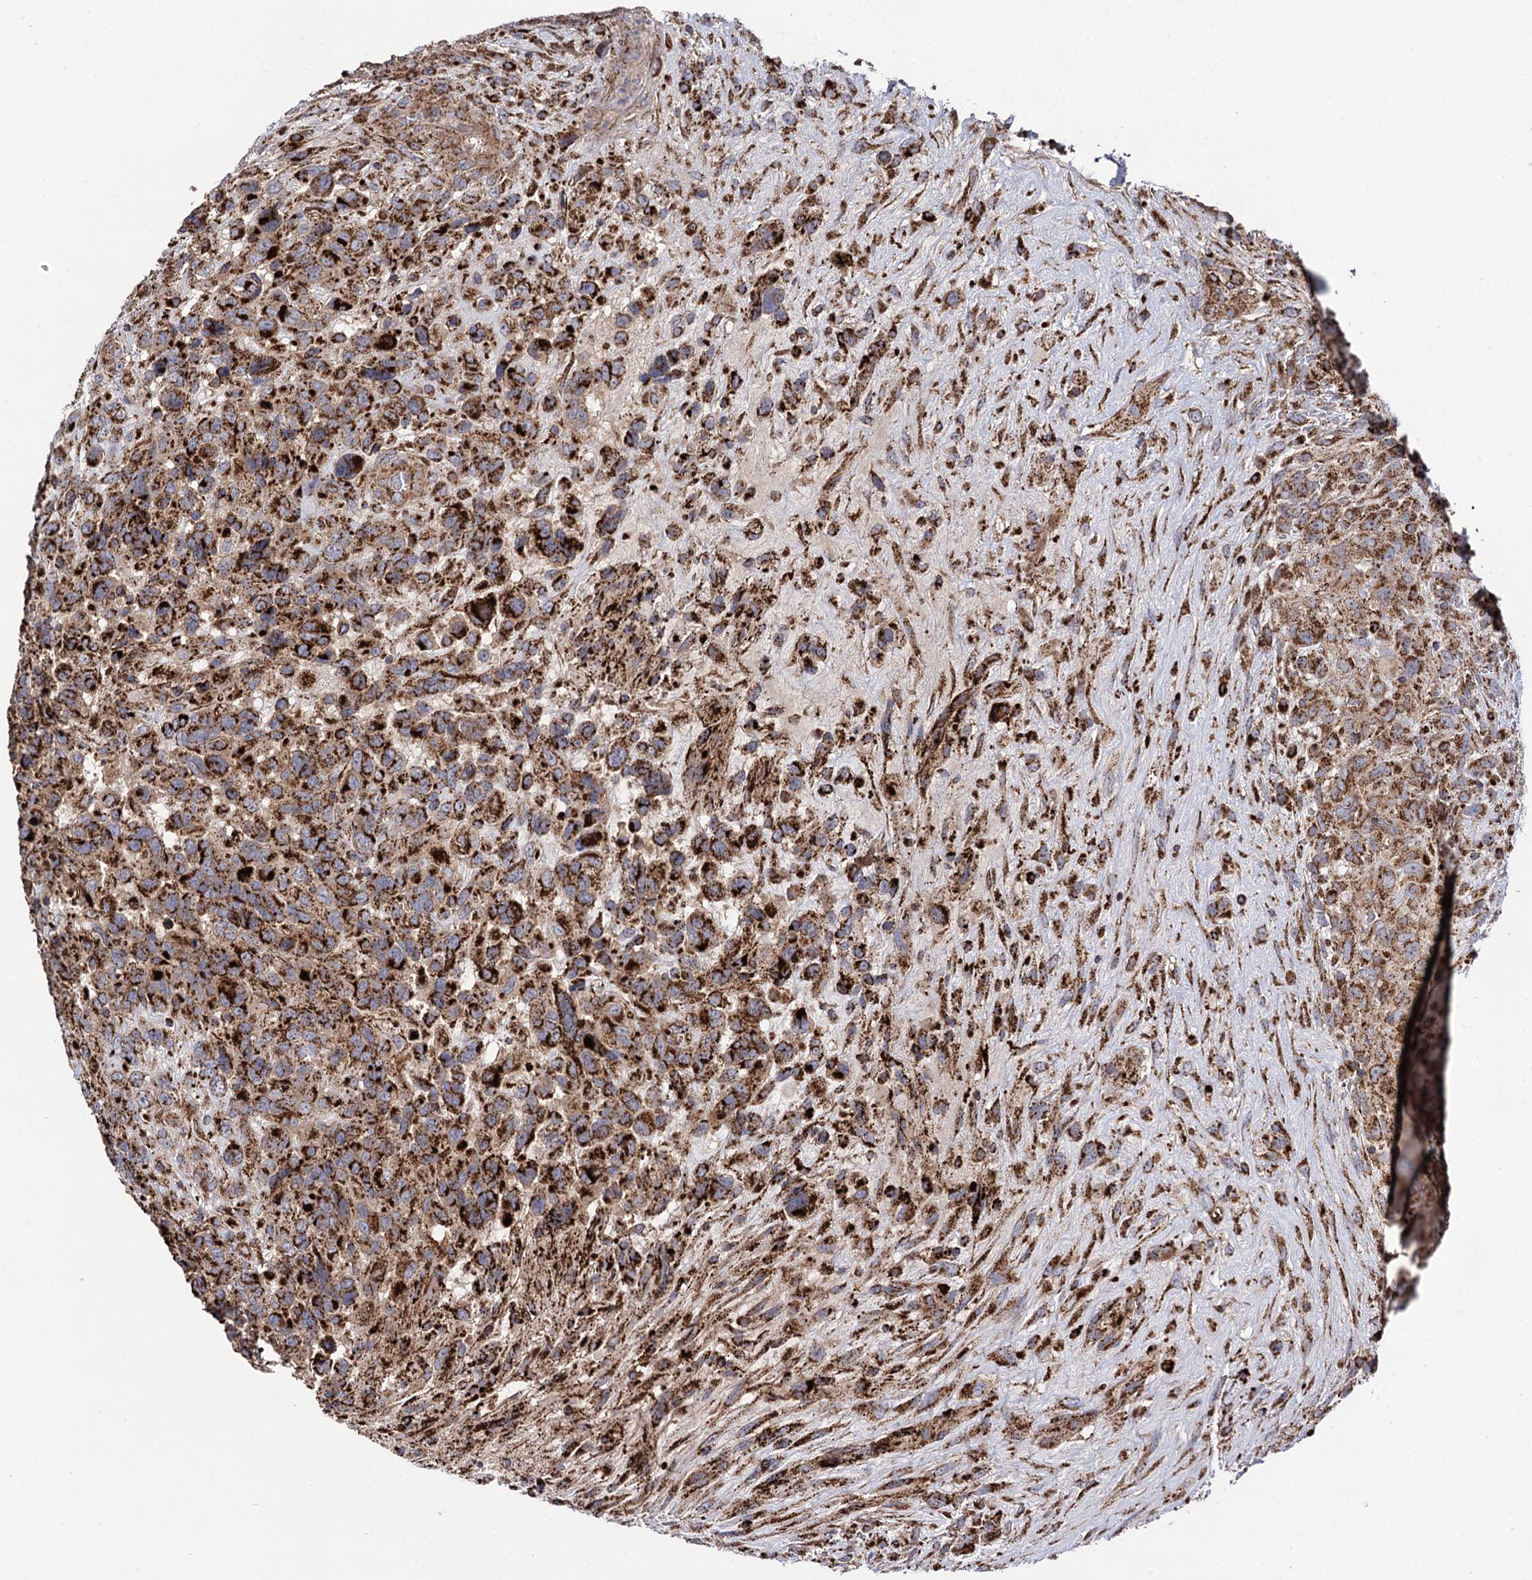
{"staining": {"intensity": "strong", "quantity": ">75%", "location": "cytoplasmic/membranous"}, "tissue": "glioma", "cell_type": "Tumor cells", "image_type": "cancer", "snomed": [{"axis": "morphology", "description": "Glioma, malignant, High grade"}, {"axis": "topography", "description": "Brain"}], "caption": "Protein analysis of malignant glioma (high-grade) tissue shows strong cytoplasmic/membranous expression in approximately >75% of tumor cells.", "gene": "IQCH", "patient": {"sex": "male", "age": 61}}